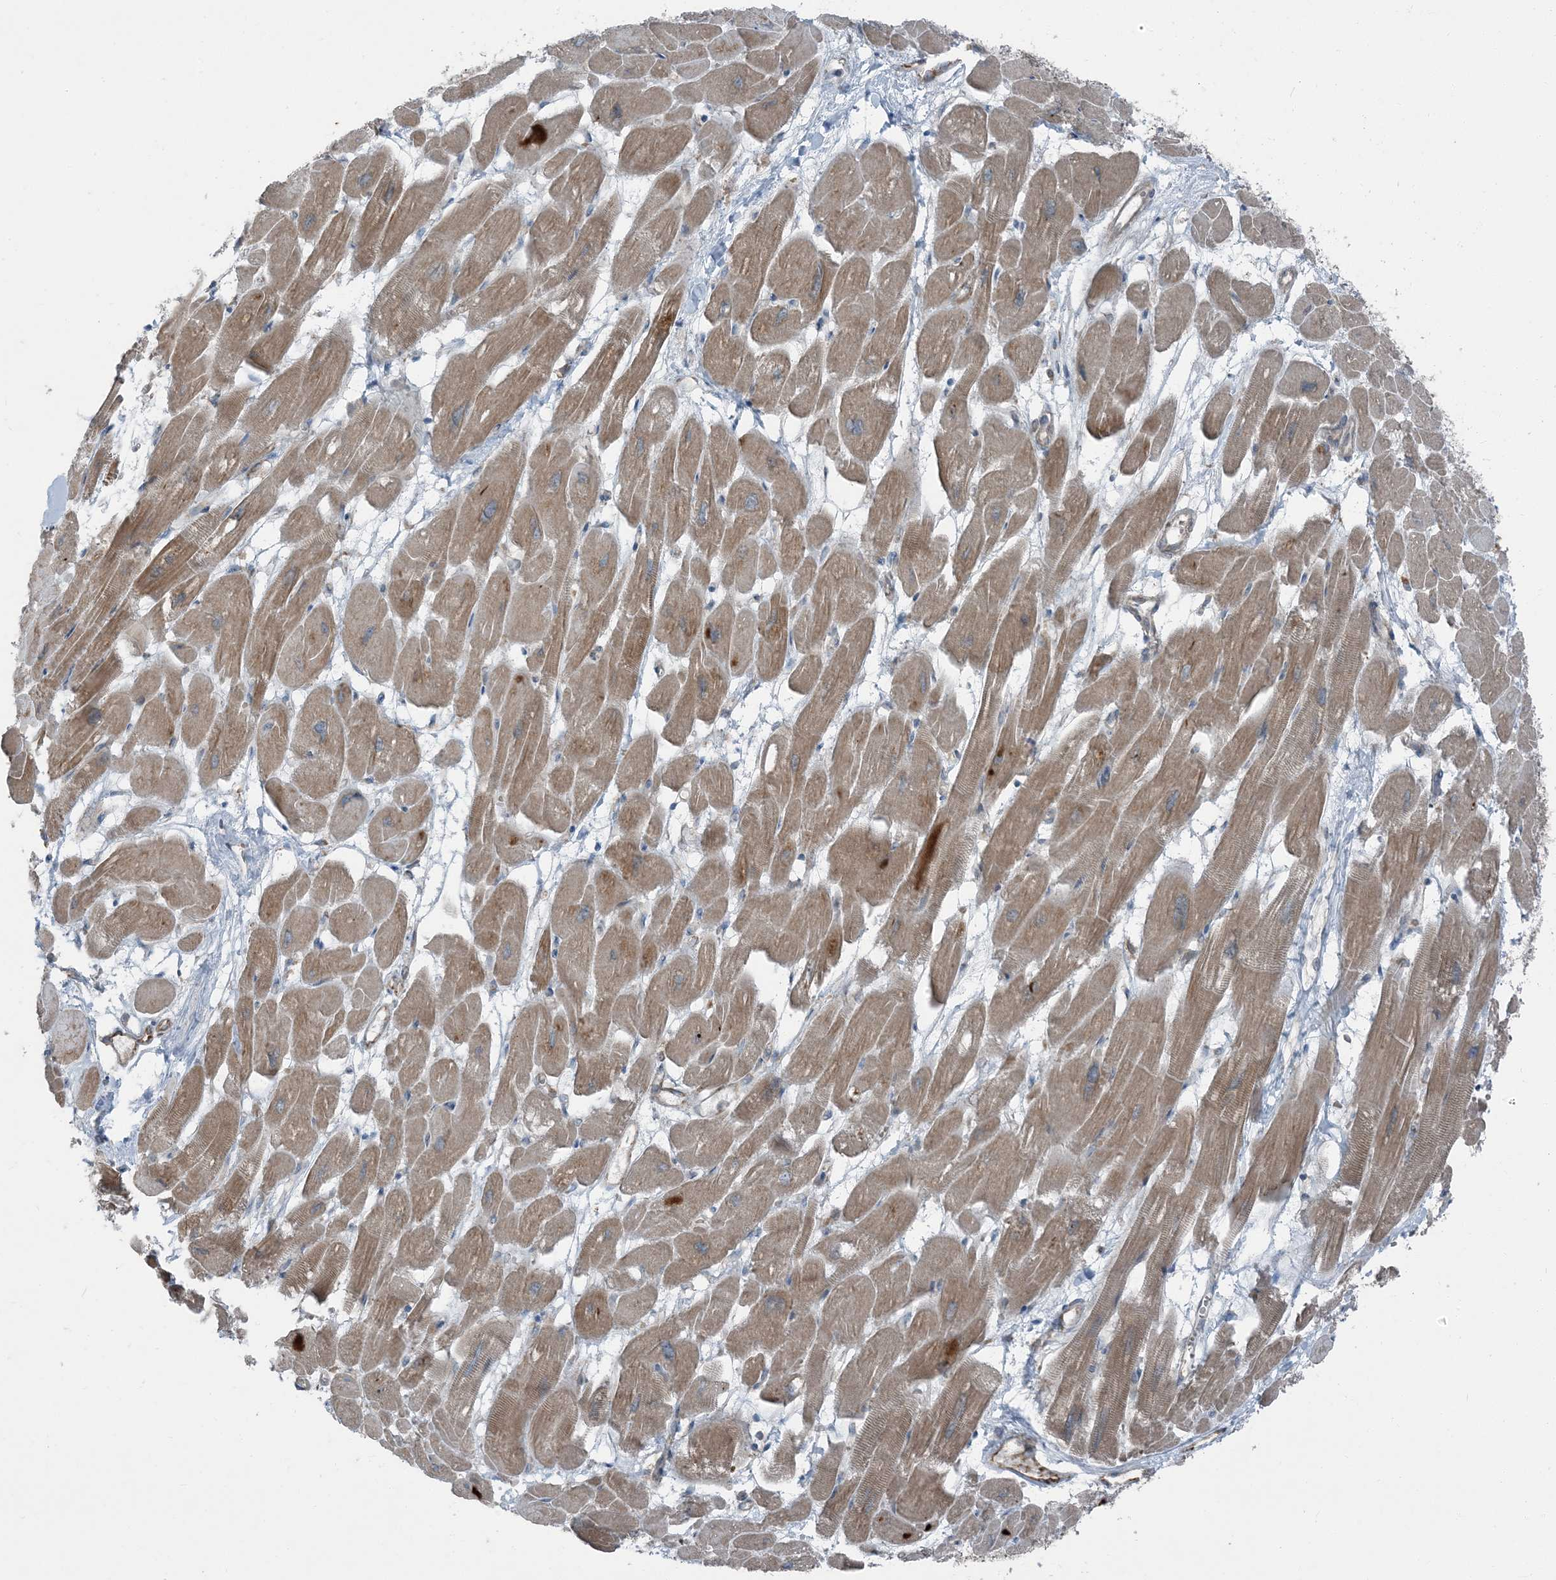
{"staining": {"intensity": "moderate", "quantity": ">75%", "location": "cytoplasmic/membranous"}, "tissue": "heart muscle", "cell_type": "Cardiomyocytes", "image_type": "normal", "snomed": [{"axis": "morphology", "description": "Normal tissue, NOS"}, {"axis": "topography", "description": "Heart"}], "caption": "A brown stain shows moderate cytoplasmic/membranous staining of a protein in cardiomyocytes of unremarkable heart muscle. (DAB (3,3'-diaminobenzidine) = brown stain, brightfield microscopy at high magnification).", "gene": "RAB3GAP1", "patient": {"sex": "female", "age": 54}}